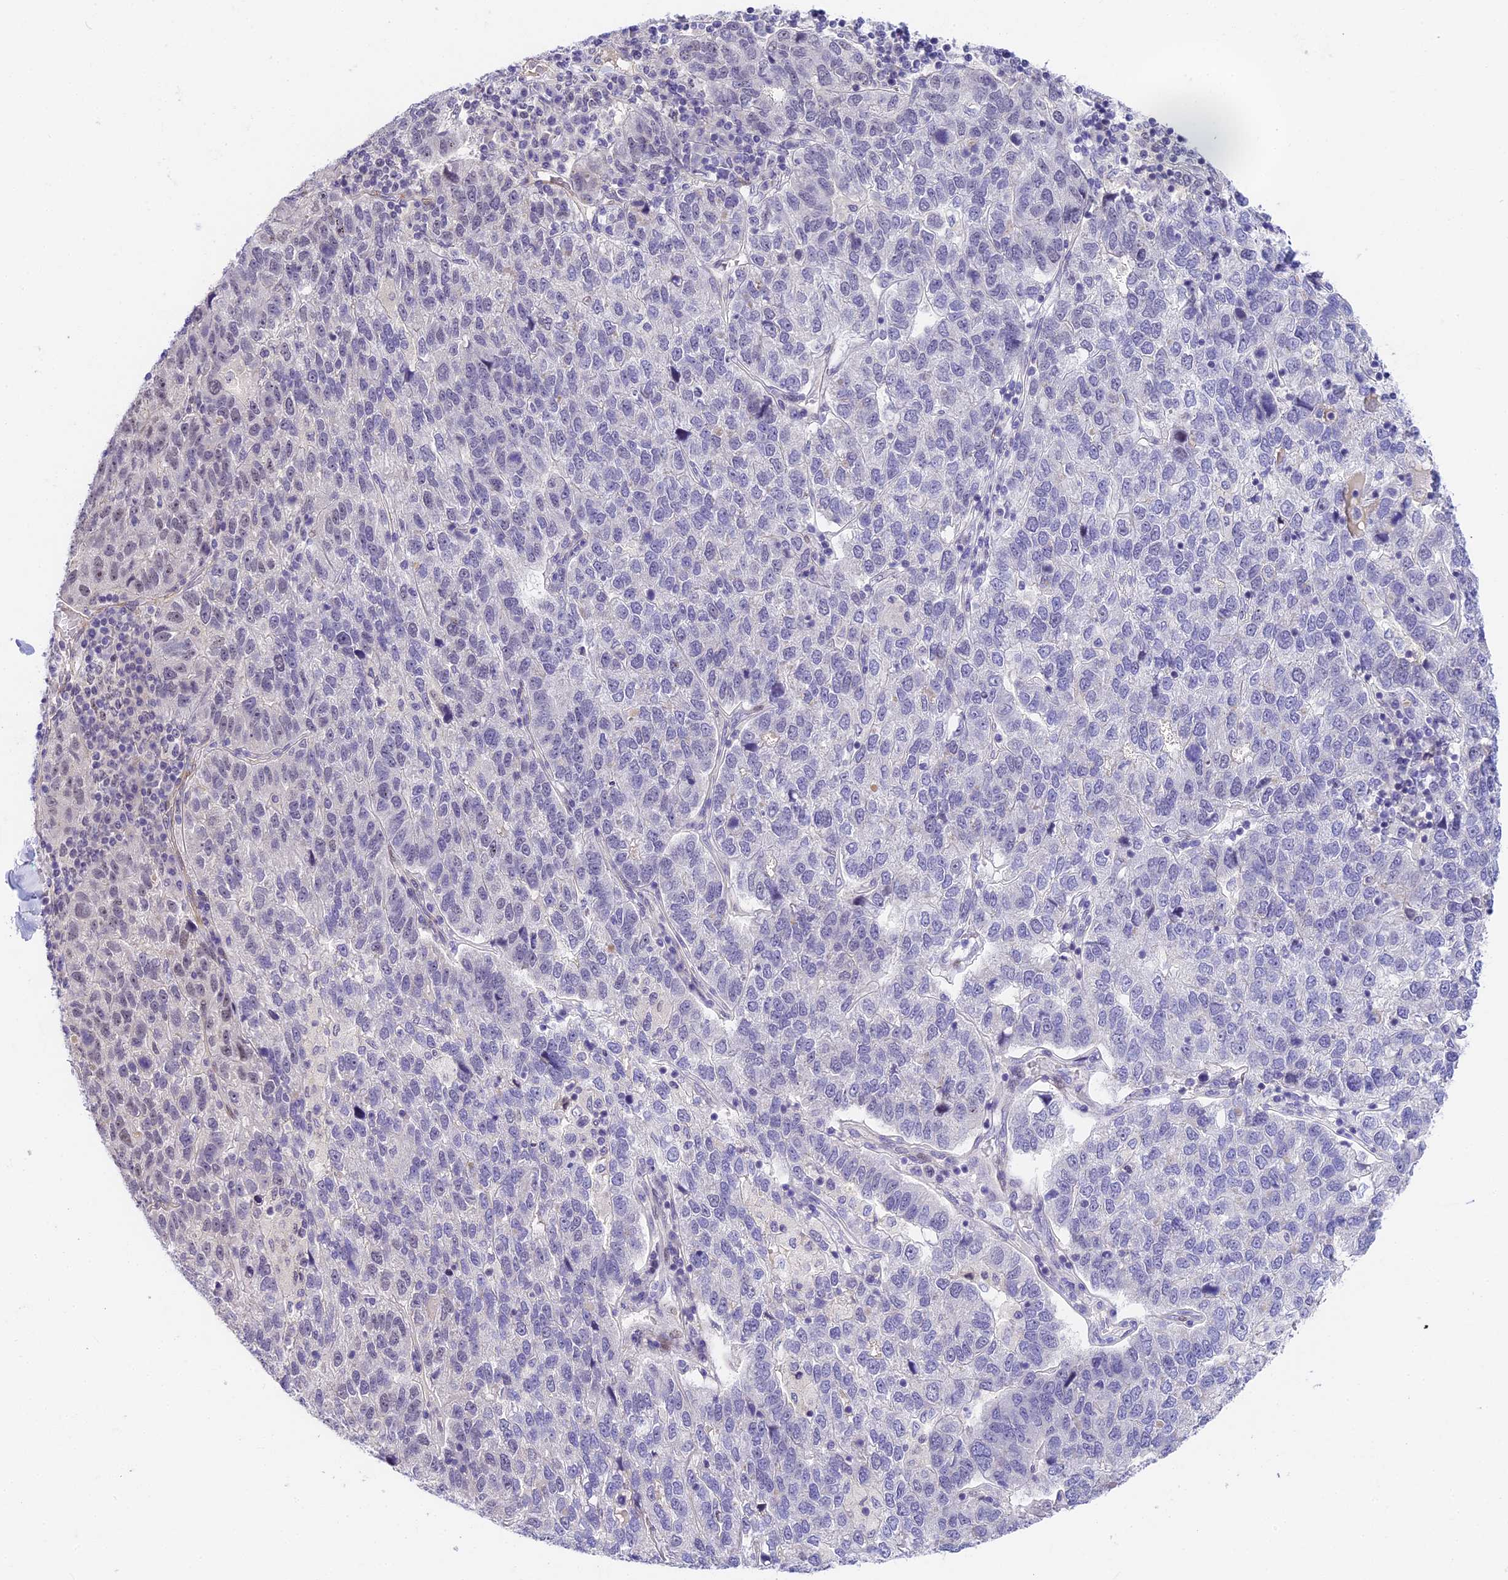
{"staining": {"intensity": "negative", "quantity": "none", "location": "none"}, "tissue": "pancreatic cancer", "cell_type": "Tumor cells", "image_type": "cancer", "snomed": [{"axis": "morphology", "description": "Adenocarcinoma, NOS"}, {"axis": "topography", "description": "Pancreas"}], "caption": "The immunohistochemistry (IHC) image has no significant expression in tumor cells of adenocarcinoma (pancreatic) tissue. (DAB (3,3'-diaminobenzidine) immunohistochemistry (IHC) visualized using brightfield microscopy, high magnification).", "gene": "MIDN", "patient": {"sex": "female", "age": 61}}